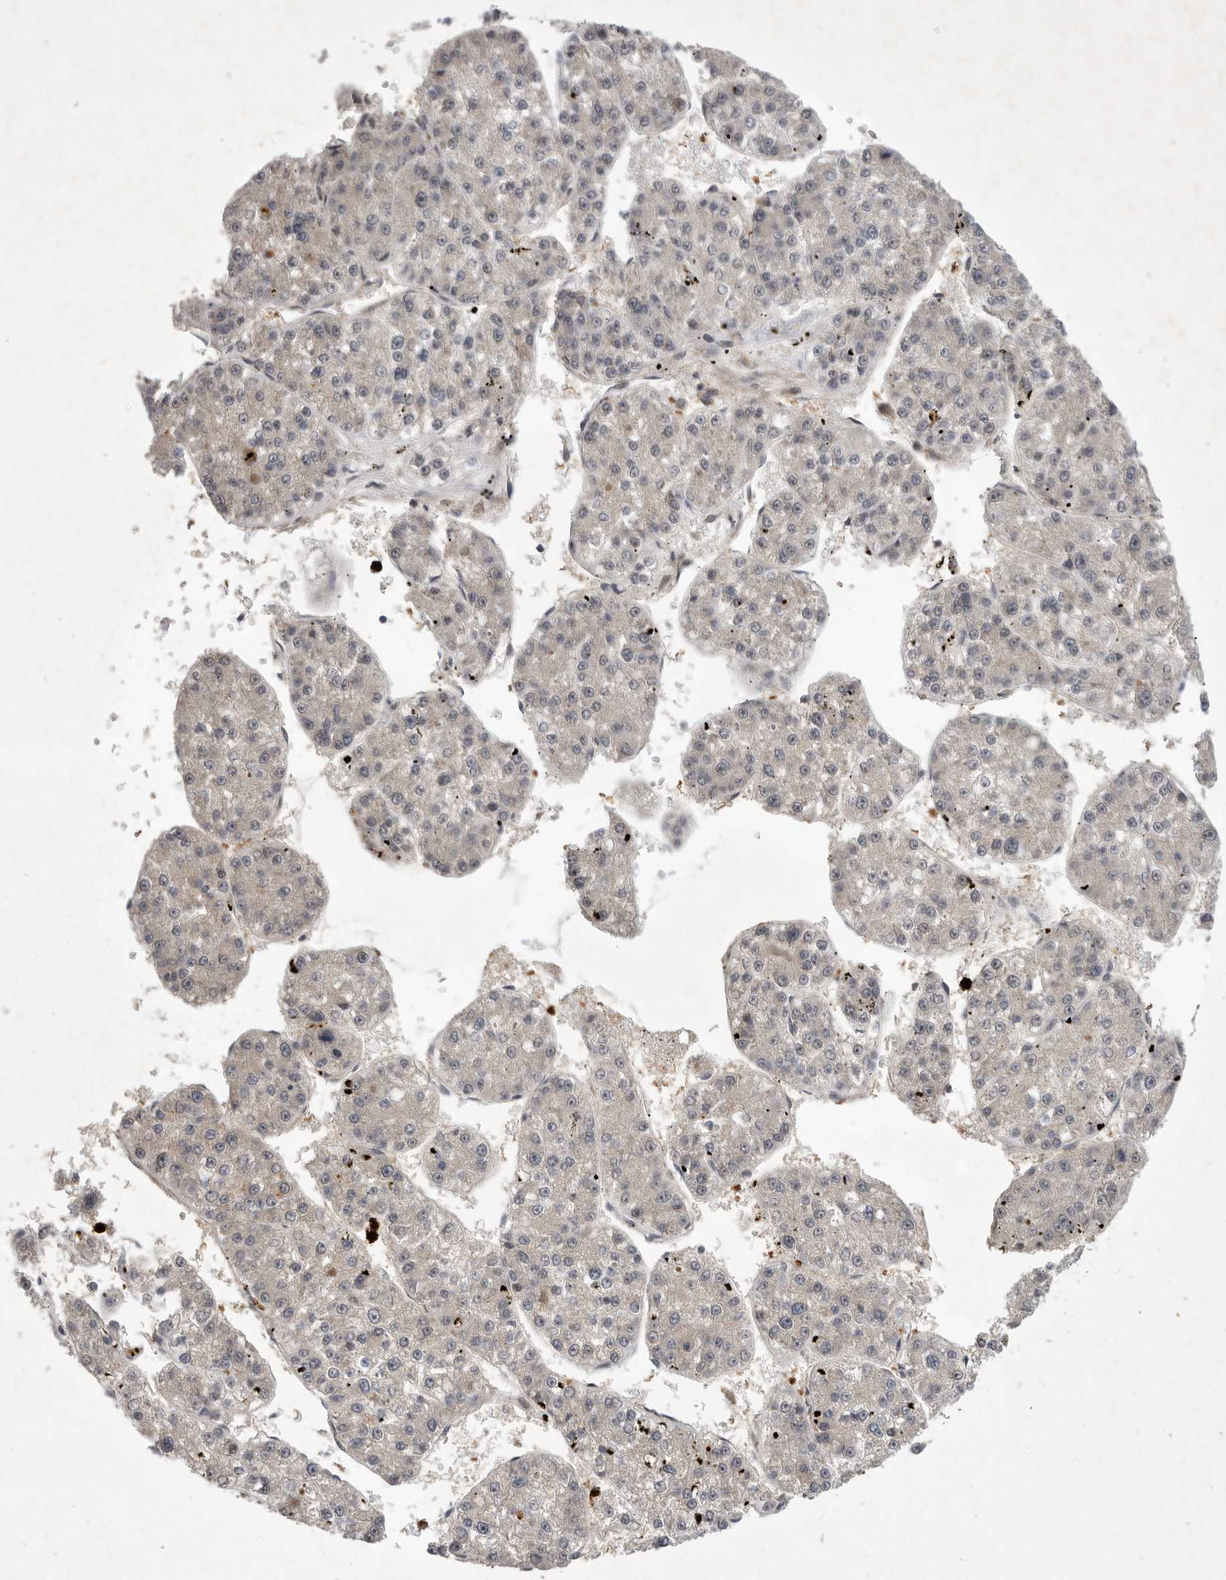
{"staining": {"intensity": "negative", "quantity": "none", "location": "none"}, "tissue": "liver cancer", "cell_type": "Tumor cells", "image_type": "cancer", "snomed": [{"axis": "morphology", "description": "Carcinoma, Hepatocellular, NOS"}, {"axis": "topography", "description": "Liver"}], "caption": "The image demonstrates no significant expression in tumor cells of liver cancer (hepatocellular carcinoma).", "gene": "UBE3D", "patient": {"sex": "female", "age": 73}}